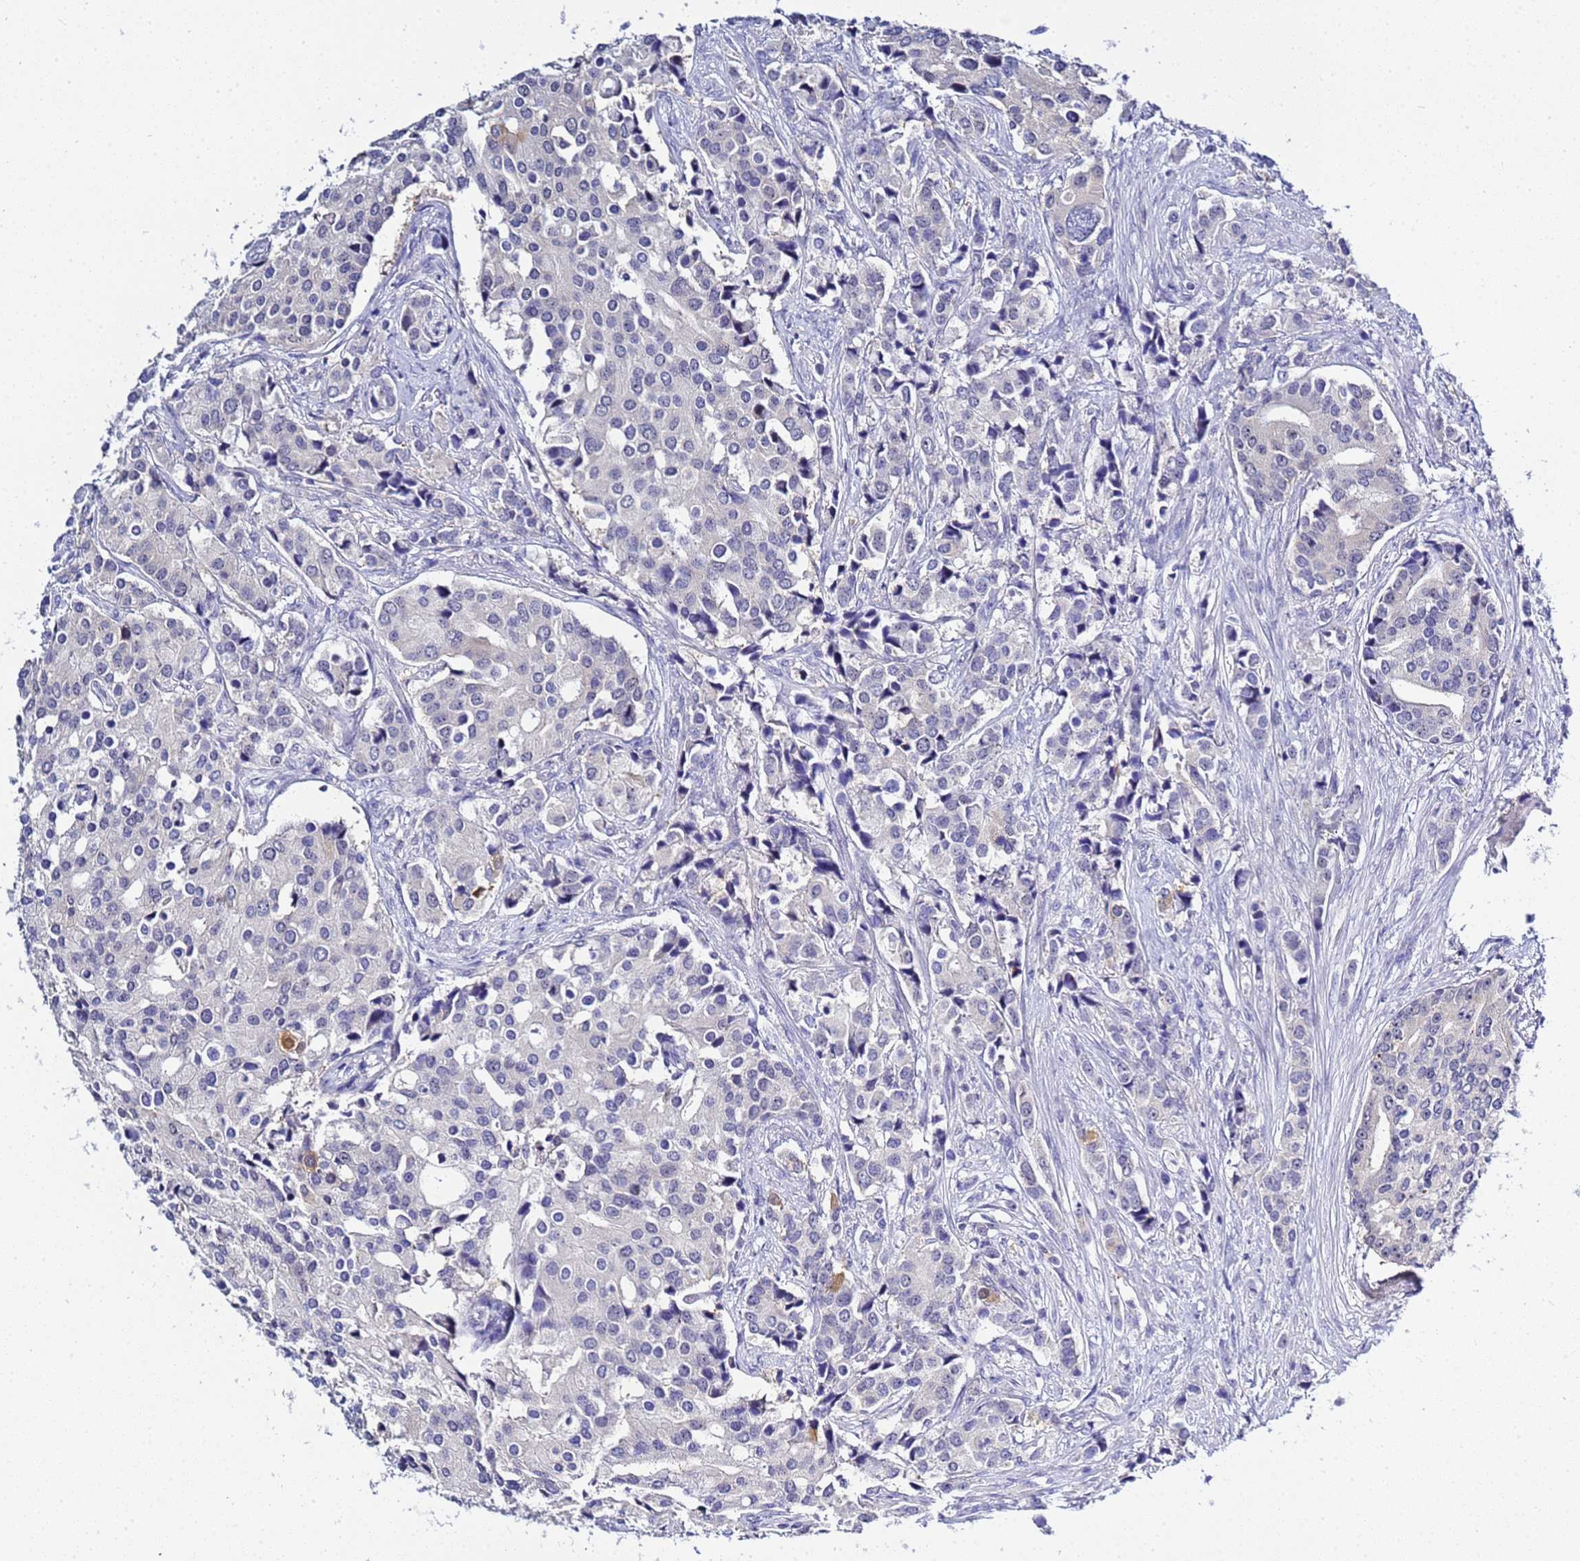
{"staining": {"intensity": "negative", "quantity": "none", "location": "none"}, "tissue": "prostate cancer", "cell_type": "Tumor cells", "image_type": "cancer", "snomed": [{"axis": "morphology", "description": "Adenocarcinoma, High grade"}, {"axis": "topography", "description": "Prostate"}], "caption": "High-grade adenocarcinoma (prostate) stained for a protein using immunohistochemistry (IHC) exhibits no positivity tumor cells.", "gene": "ACTL6B", "patient": {"sex": "male", "age": 62}}